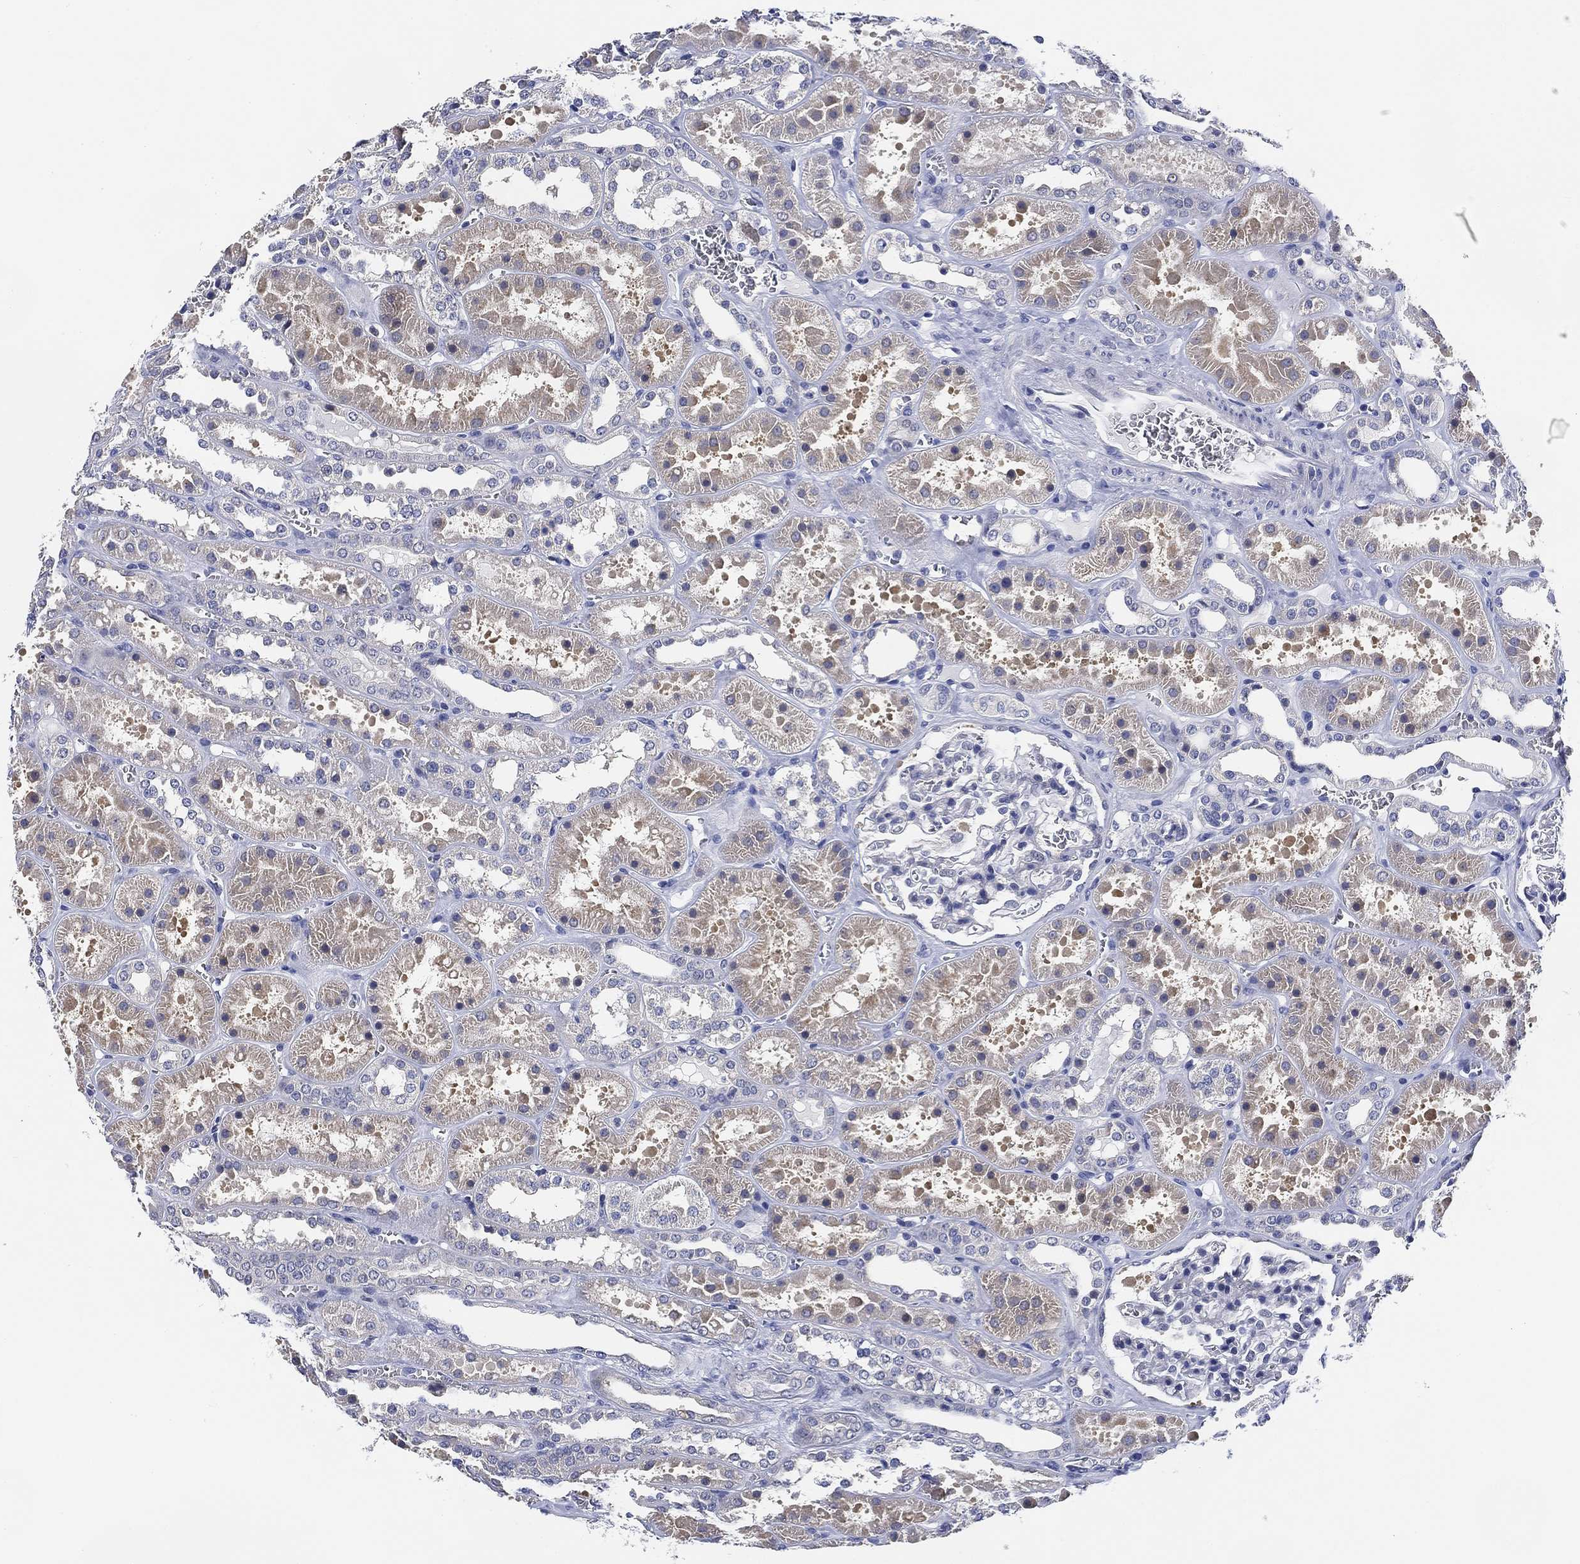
{"staining": {"intensity": "negative", "quantity": "none", "location": "none"}, "tissue": "kidney", "cell_type": "Cells in glomeruli", "image_type": "normal", "snomed": [{"axis": "morphology", "description": "Normal tissue, NOS"}, {"axis": "topography", "description": "Kidney"}], "caption": "Cells in glomeruli show no significant staining in unremarkable kidney. The staining was performed using DAB to visualize the protein expression in brown, while the nuclei were stained in blue with hematoxylin (Magnification: 20x).", "gene": "DAZL", "patient": {"sex": "female", "age": 41}}